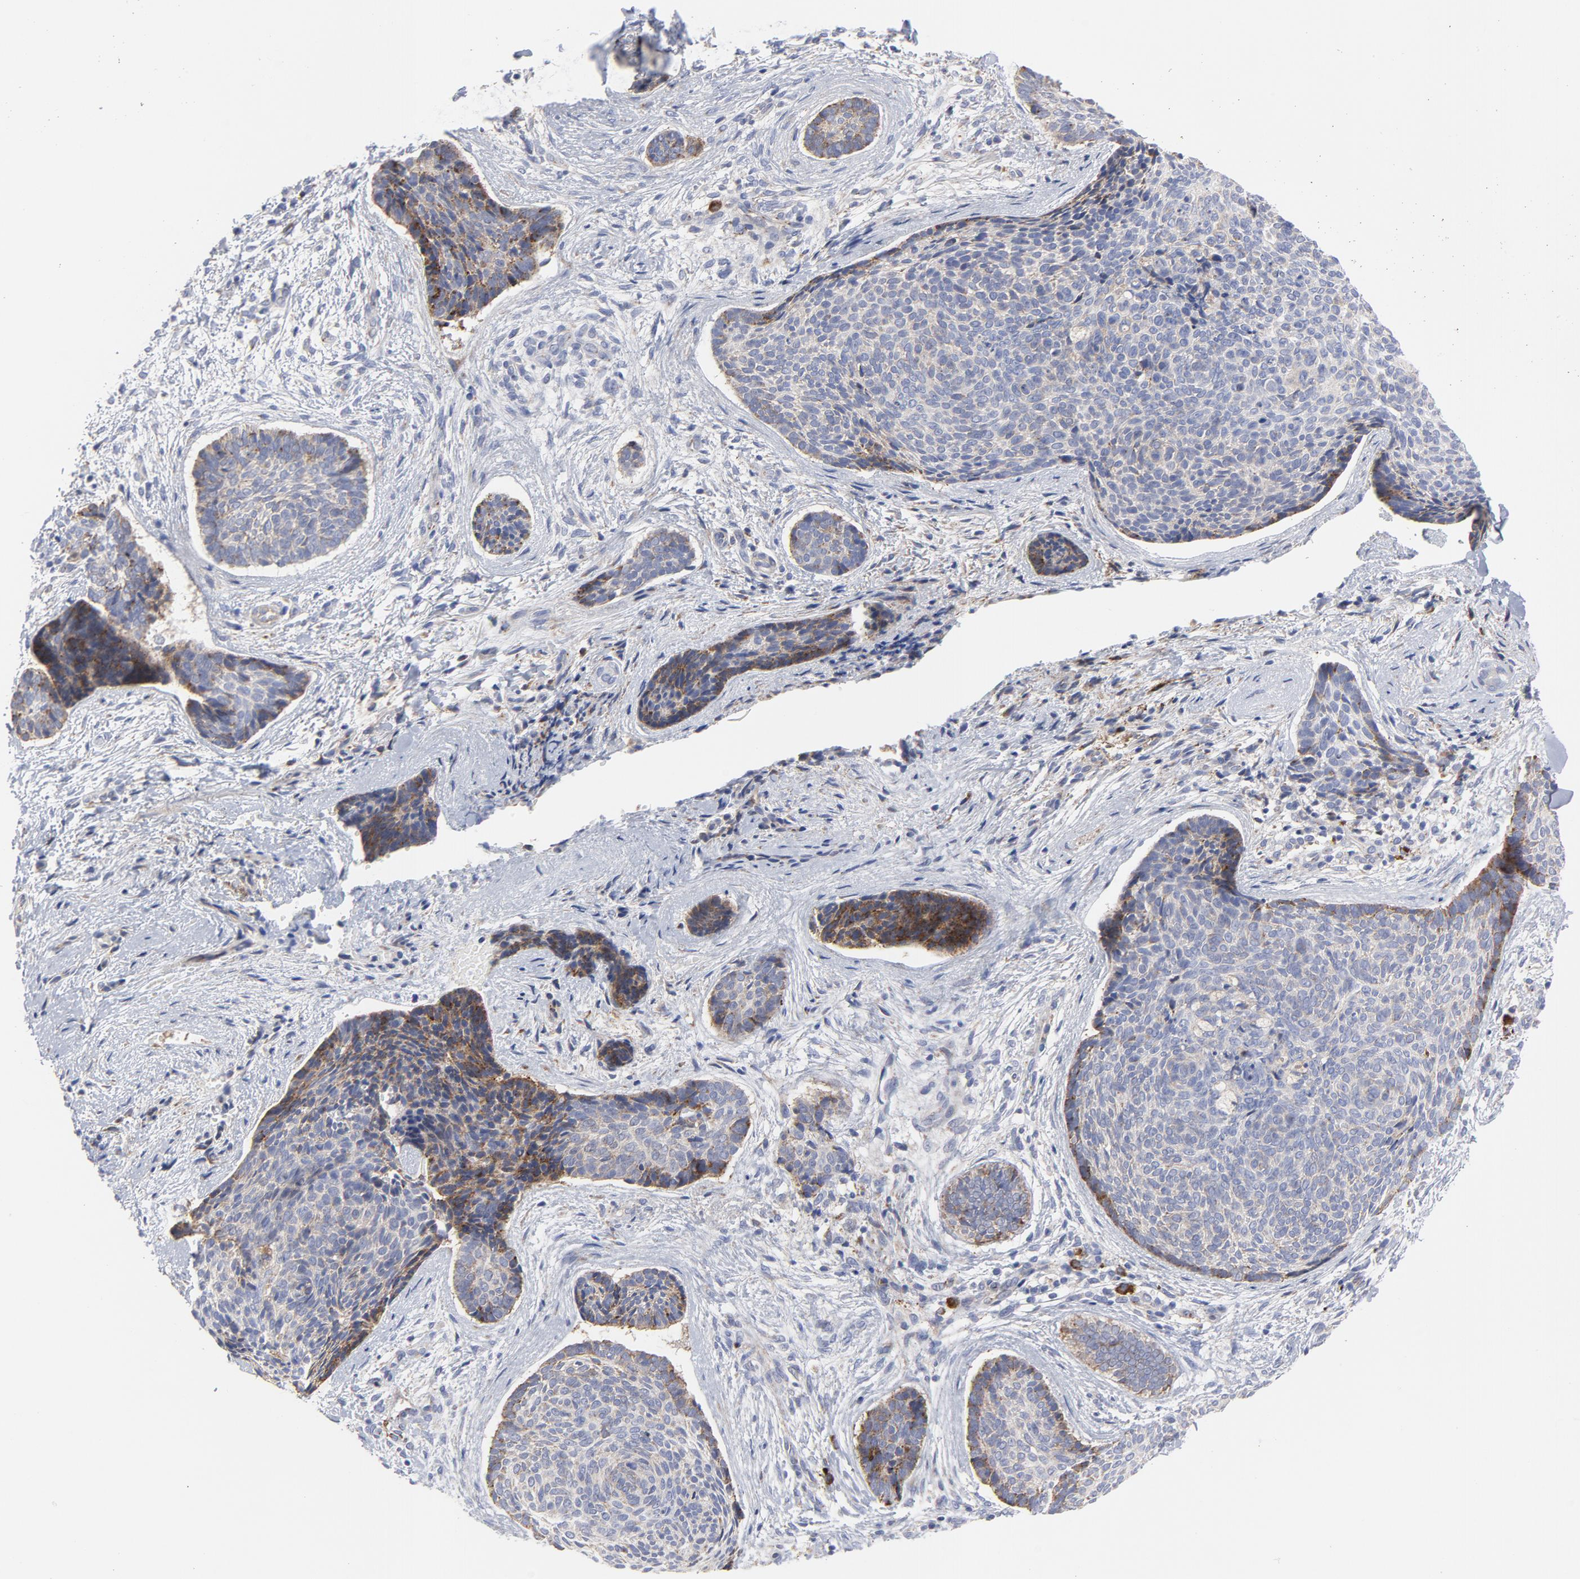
{"staining": {"intensity": "moderate", "quantity": "<25%", "location": "cytoplasmic/membranous"}, "tissue": "skin cancer", "cell_type": "Tumor cells", "image_type": "cancer", "snomed": [{"axis": "morphology", "description": "Normal tissue, NOS"}, {"axis": "morphology", "description": "Basal cell carcinoma"}, {"axis": "topography", "description": "Skin"}], "caption": "The image reveals a brown stain indicating the presence of a protein in the cytoplasmic/membranous of tumor cells in skin cancer.", "gene": "RAPGEF3", "patient": {"sex": "female", "age": 57}}